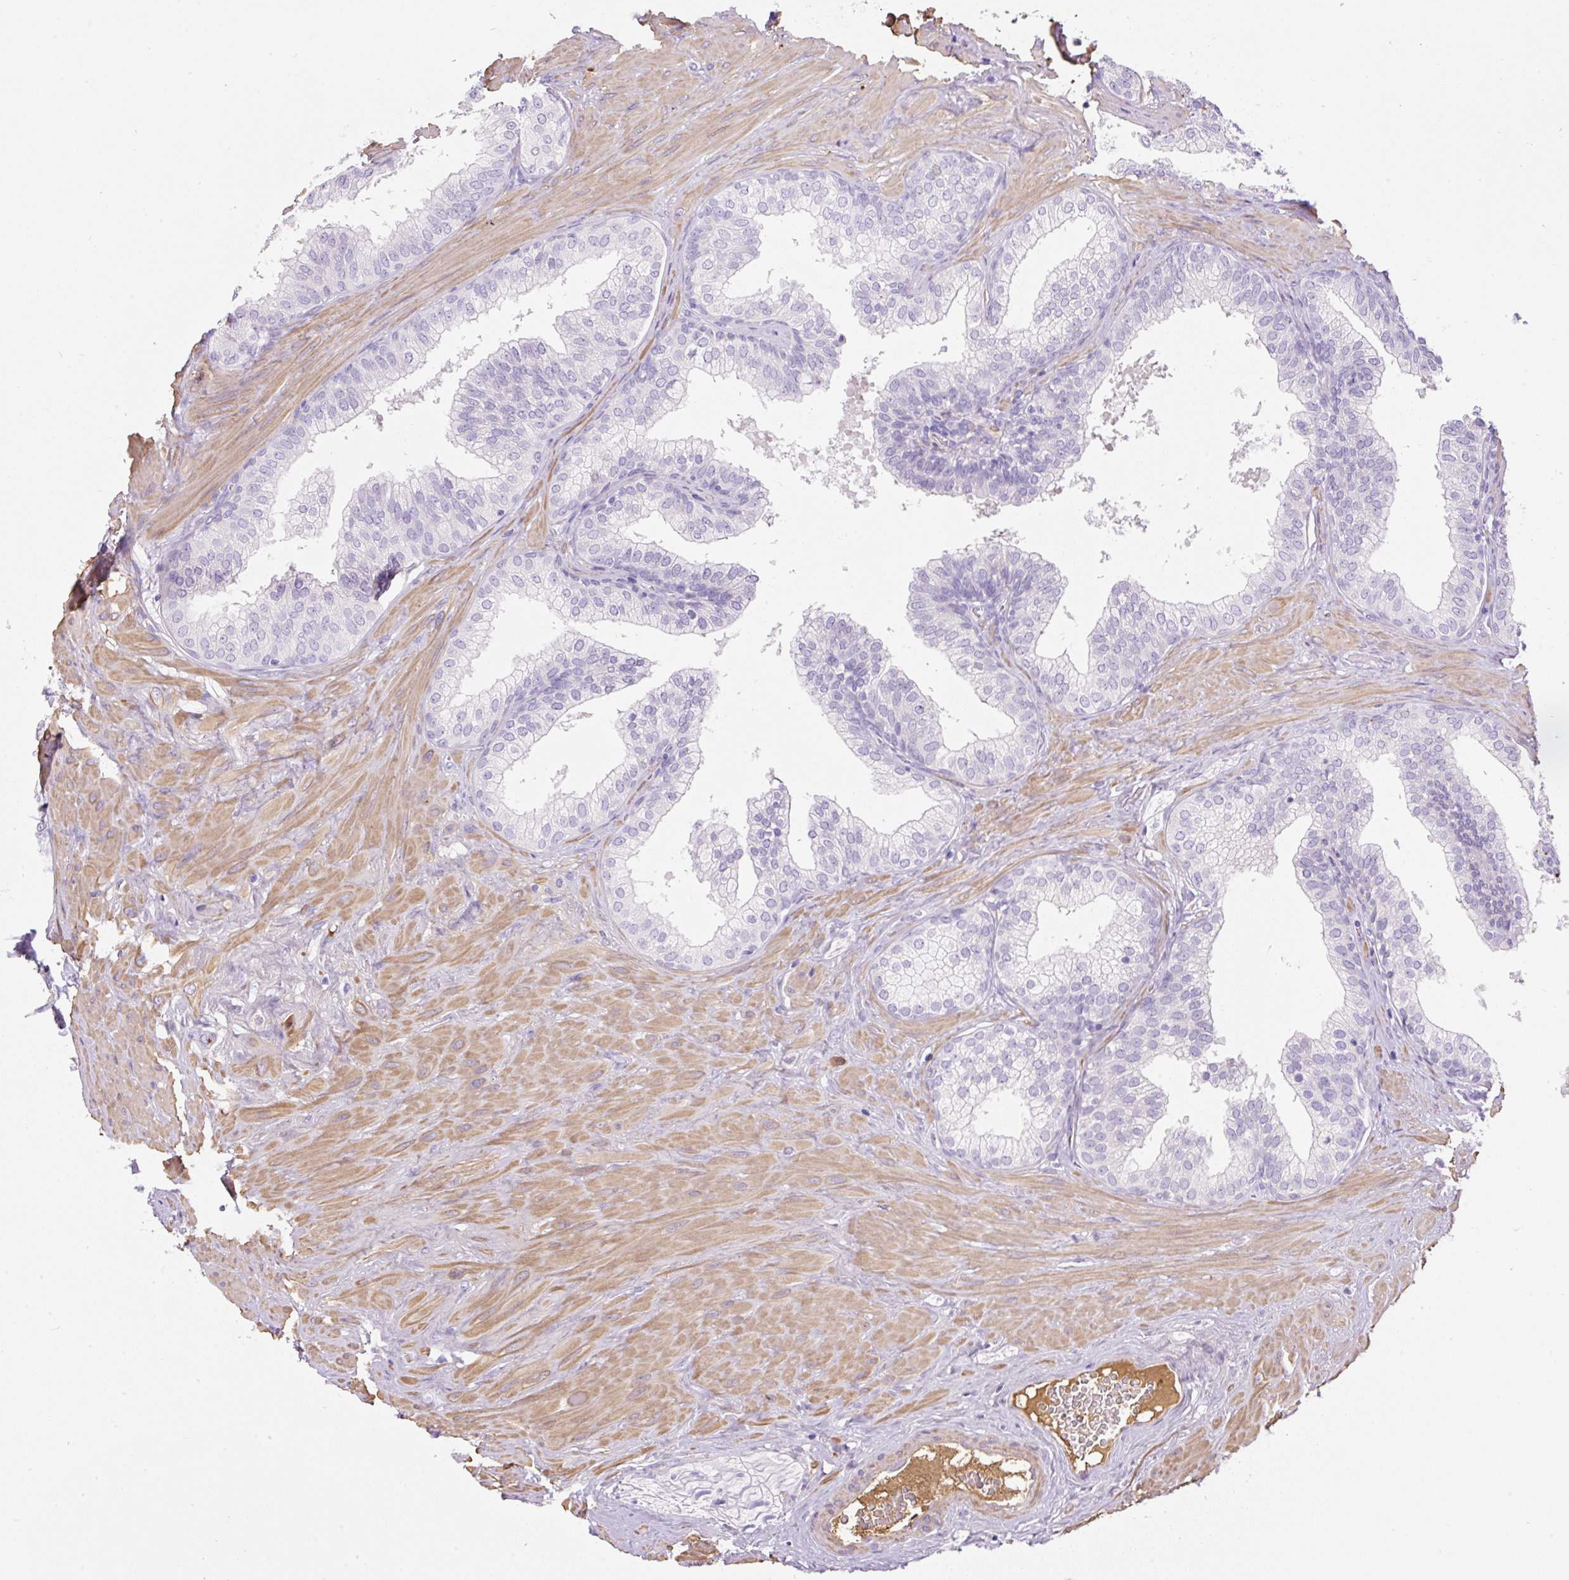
{"staining": {"intensity": "negative", "quantity": "none", "location": "none"}, "tissue": "prostate", "cell_type": "Glandular cells", "image_type": "normal", "snomed": [{"axis": "morphology", "description": "Normal tissue, NOS"}, {"axis": "topography", "description": "Prostate"}], "caption": "Immunohistochemistry micrograph of unremarkable human prostate stained for a protein (brown), which exhibits no staining in glandular cells.", "gene": "TDRD15", "patient": {"sex": "male", "age": 60}}